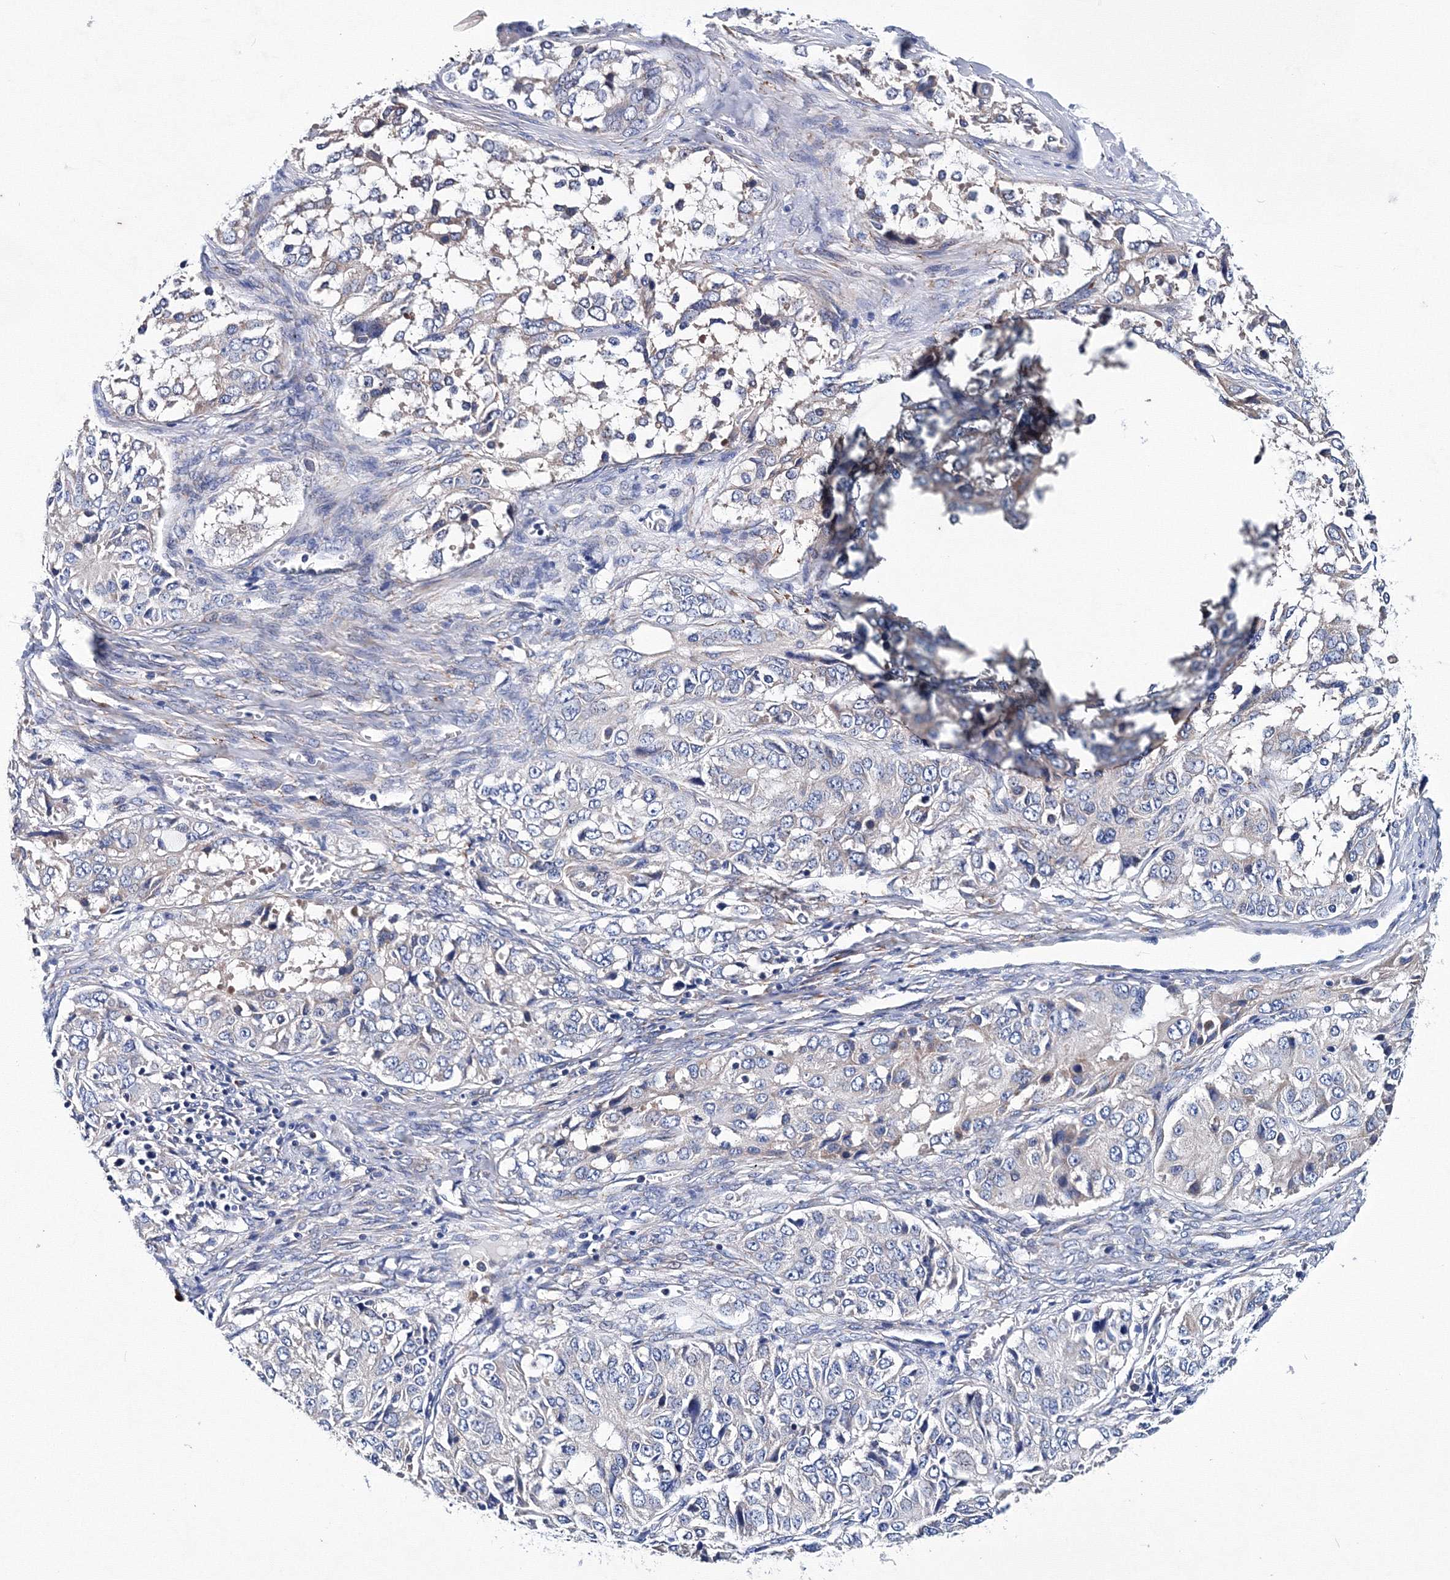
{"staining": {"intensity": "negative", "quantity": "none", "location": "none"}, "tissue": "ovarian cancer", "cell_type": "Tumor cells", "image_type": "cancer", "snomed": [{"axis": "morphology", "description": "Carcinoma, endometroid"}, {"axis": "topography", "description": "Ovary"}], "caption": "This is a image of immunohistochemistry (IHC) staining of ovarian cancer, which shows no staining in tumor cells.", "gene": "TRPM2", "patient": {"sex": "female", "age": 51}}